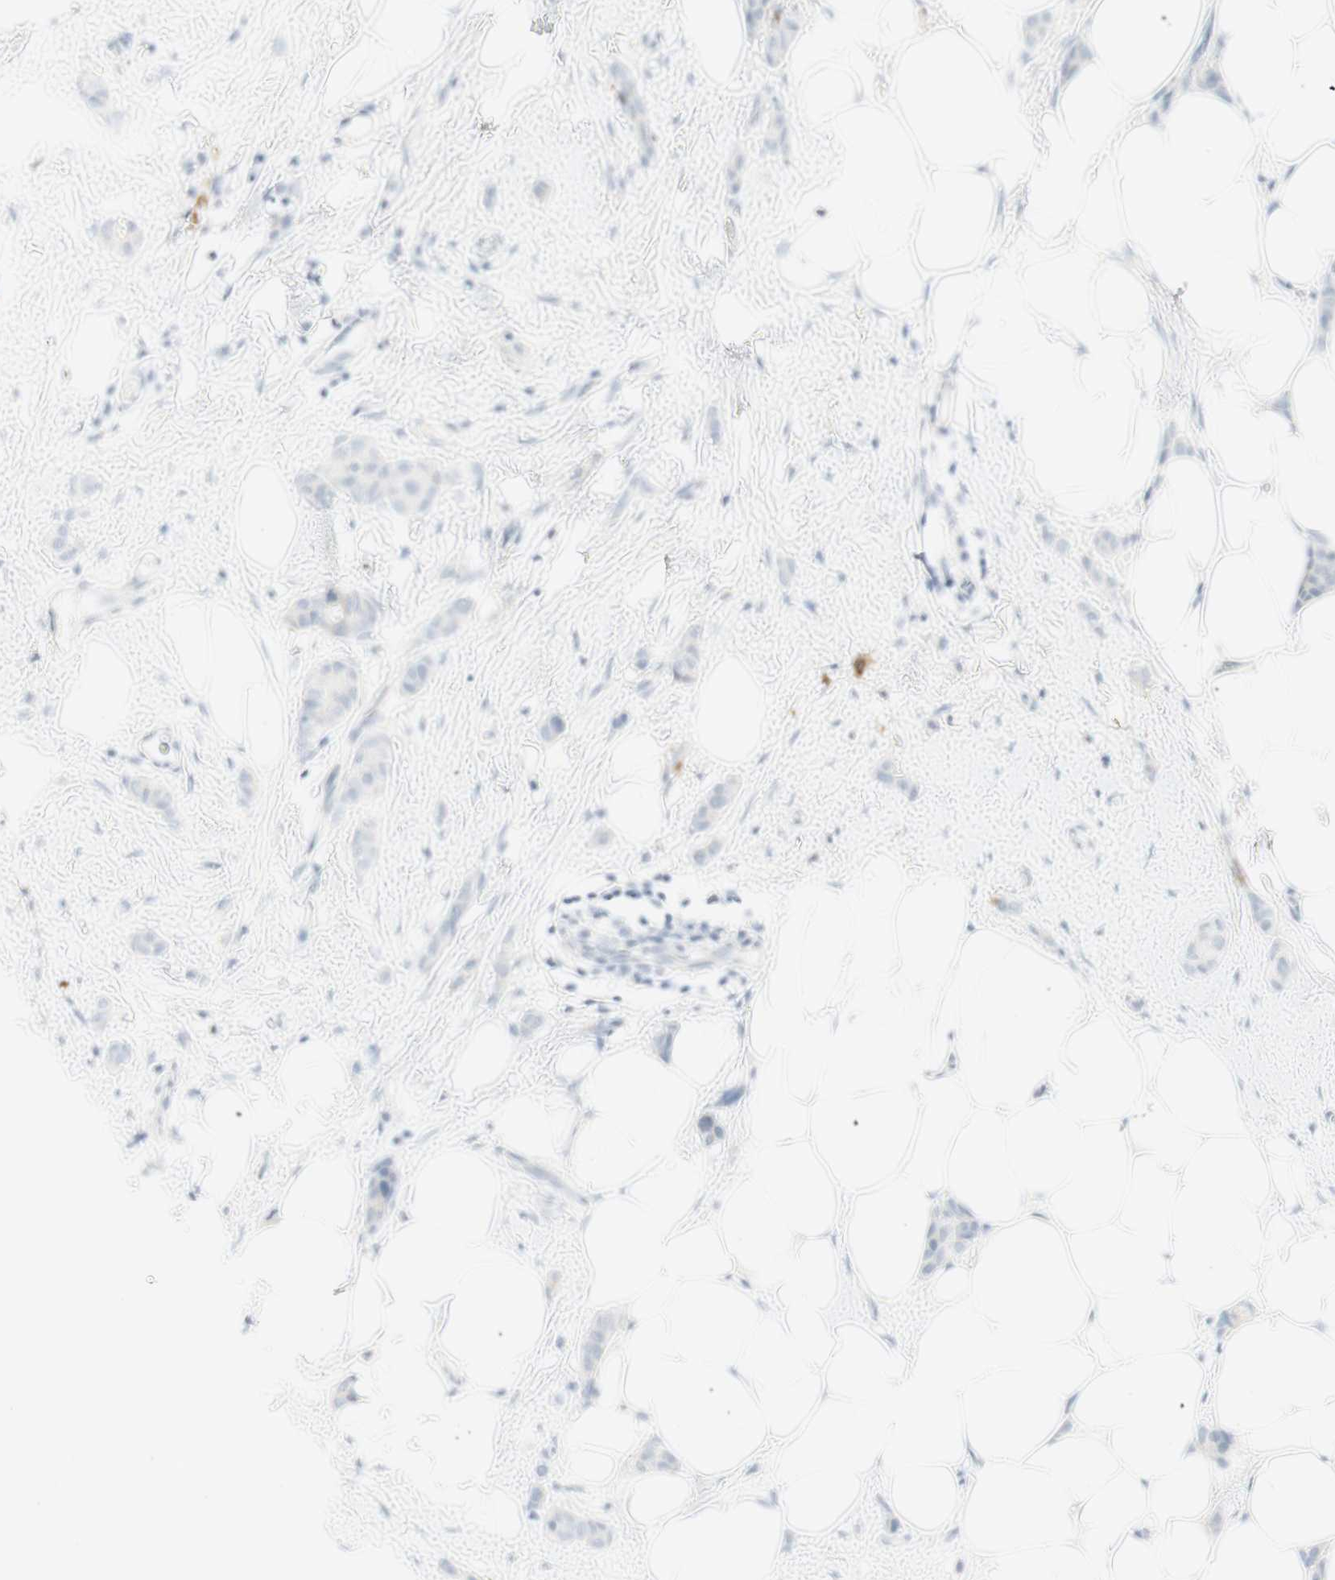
{"staining": {"intensity": "moderate", "quantity": "<25%", "location": "cytoplasmic/membranous"}, "tissue": "breast cancer", "cell_type": "Tumor cells", "image_type": "cancer", "snomed": [{"axis": "morphology", "description": "Lobular carcinoma"}, {"axis": "topography", "description": "Skin"}, {"axis": "topography", "description": "Breast"}], "caption": "Immunohistochemical staining of human breast cancer reveals low levels of moderate cytoplasmic/membranous protein positivity in approximately <25% of tumor cells. (IHC, brightfield microscopy, high magnification).", "gene": "MDK", "patient": {"sex": "female", "age": 46}}